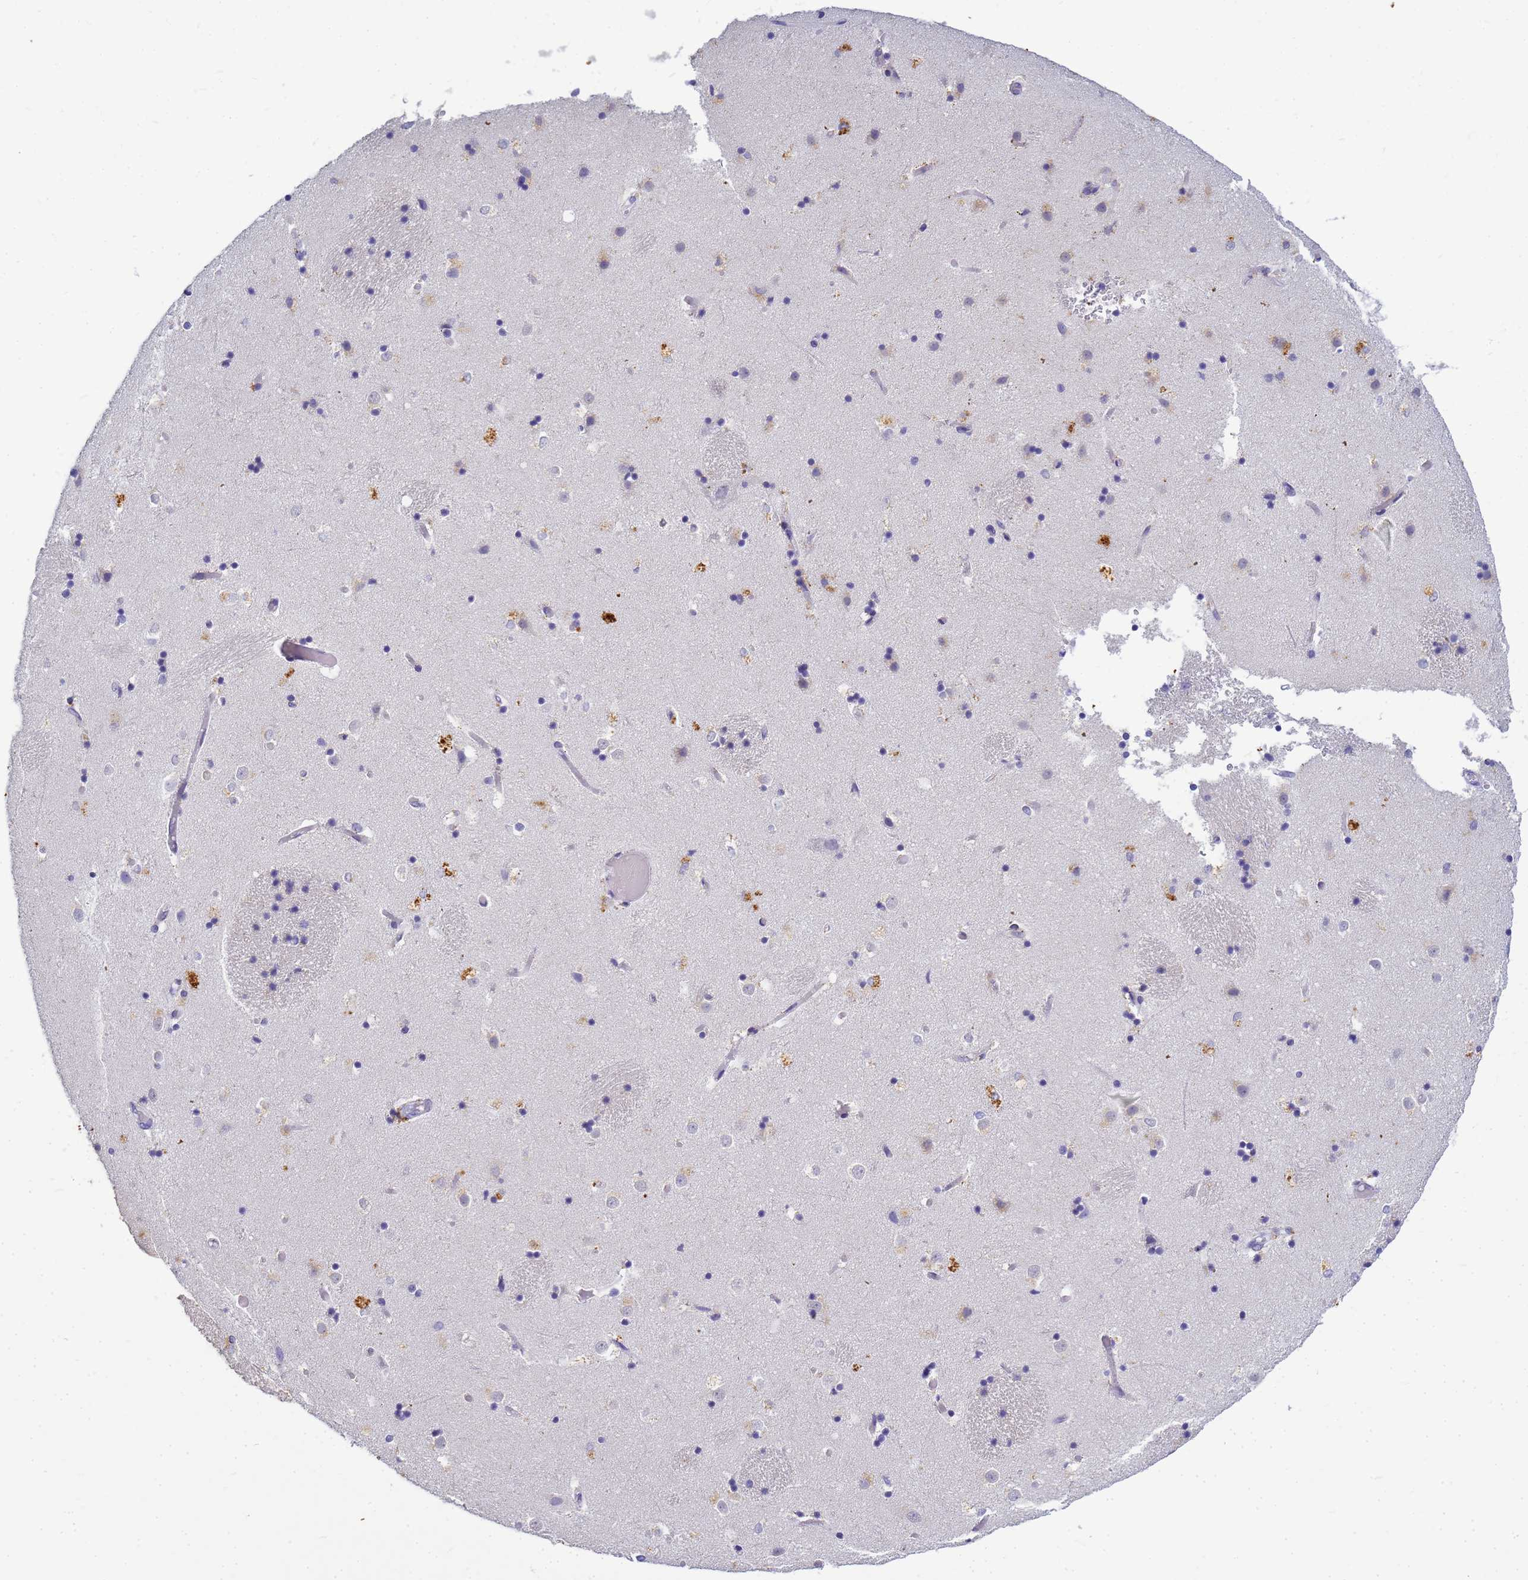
{"staining": {"intensity": "negative", "quantity": "none", "location": "none"}, "tissue": "caudate", "cell_type": "Glial cells", "image_type": "normal", "snomed": [{"axis": "morphology", "description": "Normal tissue, NOS"}, {"axis": "topography", "description": "Lateral ventricle wall"}], "caption": "This is a photomicrograph of IHC staining of benign caudate, which shows no positivity in glial cells. (Immunohistochemistry, brightfield microscopy, high magnification).", "gene": "B3GNT8", "patient": {"sex": "female", "age": 52}}